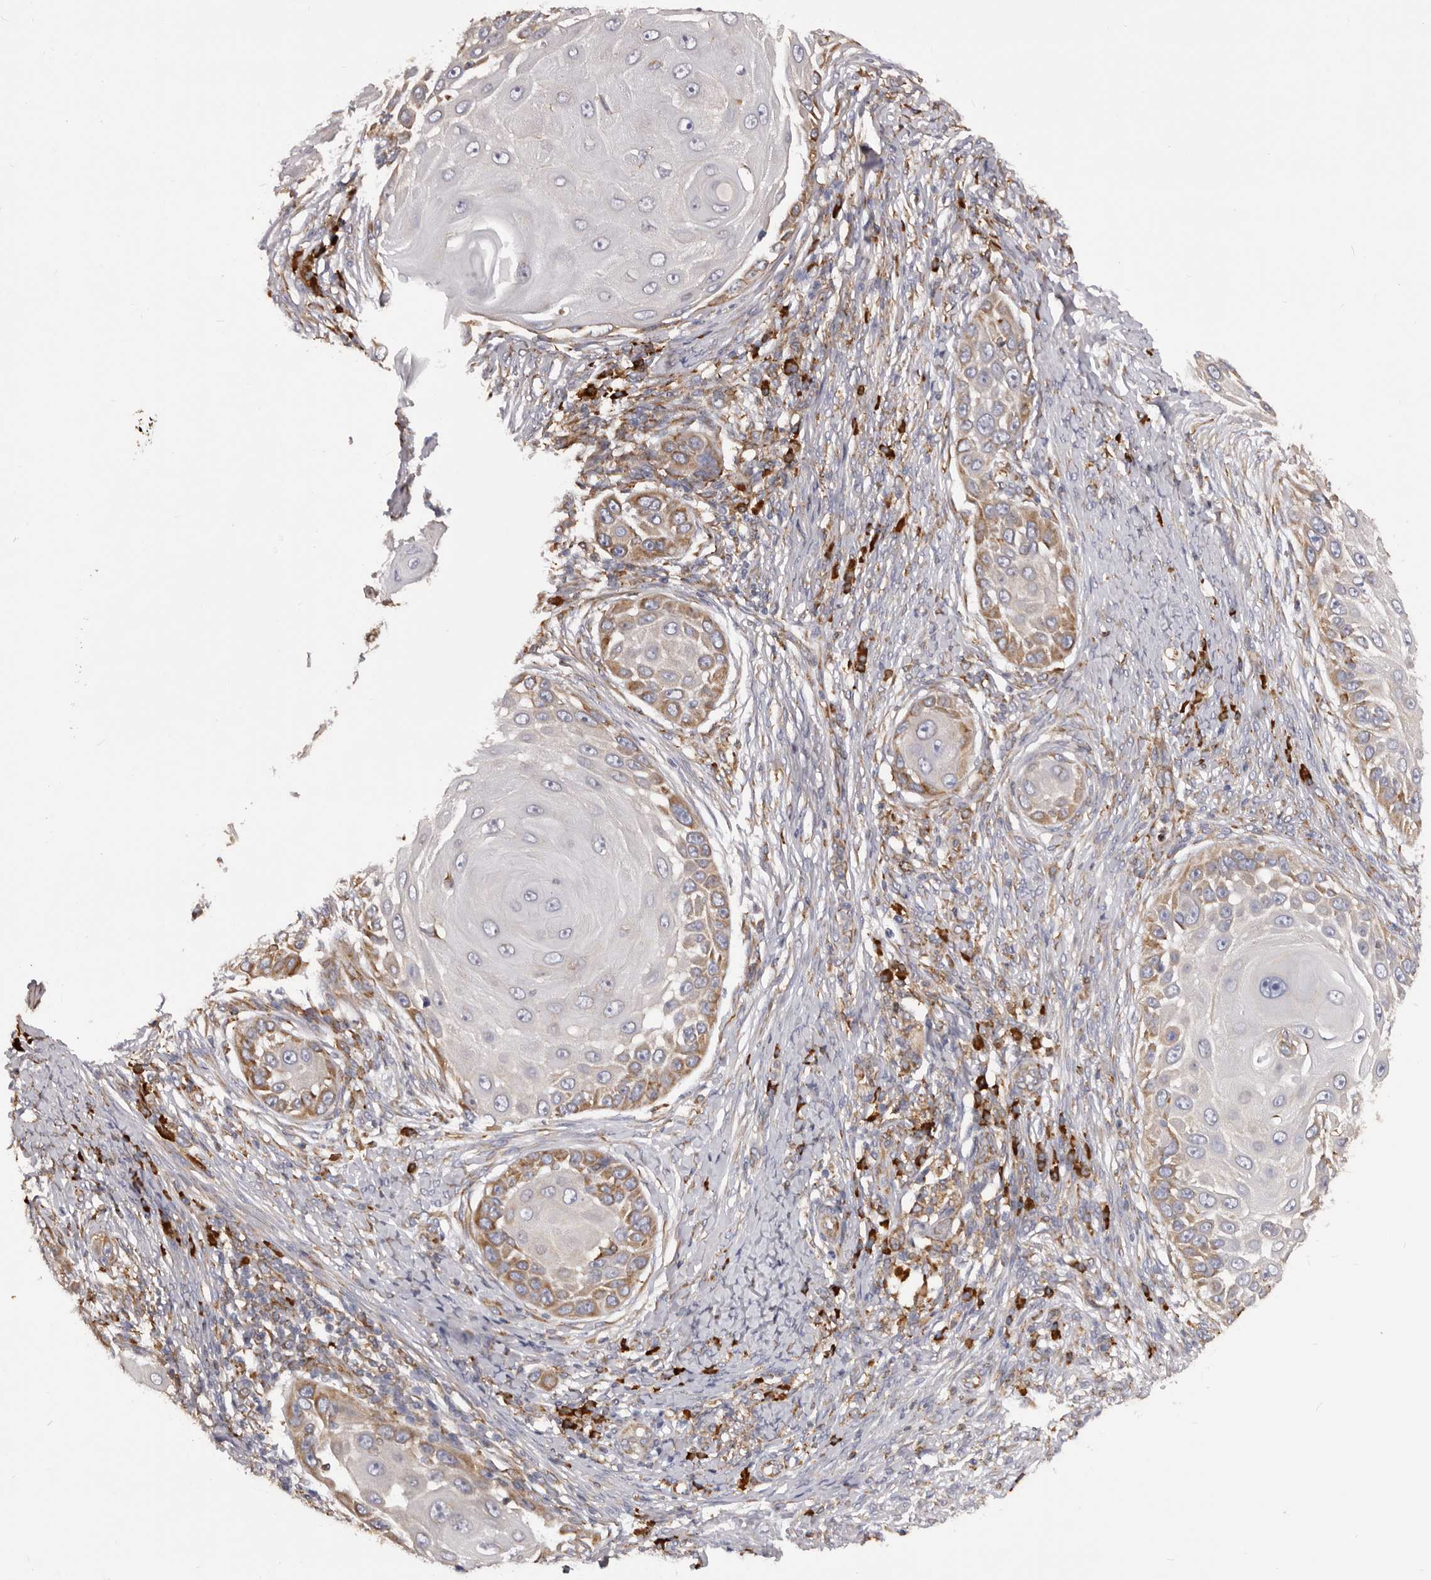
{"staining": {"intensity": "moderate", "quantity": "25%-75%", "location": "cytoplasmic/membranous"}, "tissue": "skin cancer", "cell_type": "Tumor cells", "image_type": "cancer", "snomed": [{"axis": "morphology", "description": "Squamous cell carcinoma, NOS"}, {"axis": "topography", "description": "Skin"}], "caption": "Approximately 25%-75% of tumor cells in human skin cancer exhibit moderate cytoplasmic/membranous protein expression as visualized by brown immunohistochemical staining.", "gene": "QRSL1", "patient": {"sex": "female", "age": 44}}